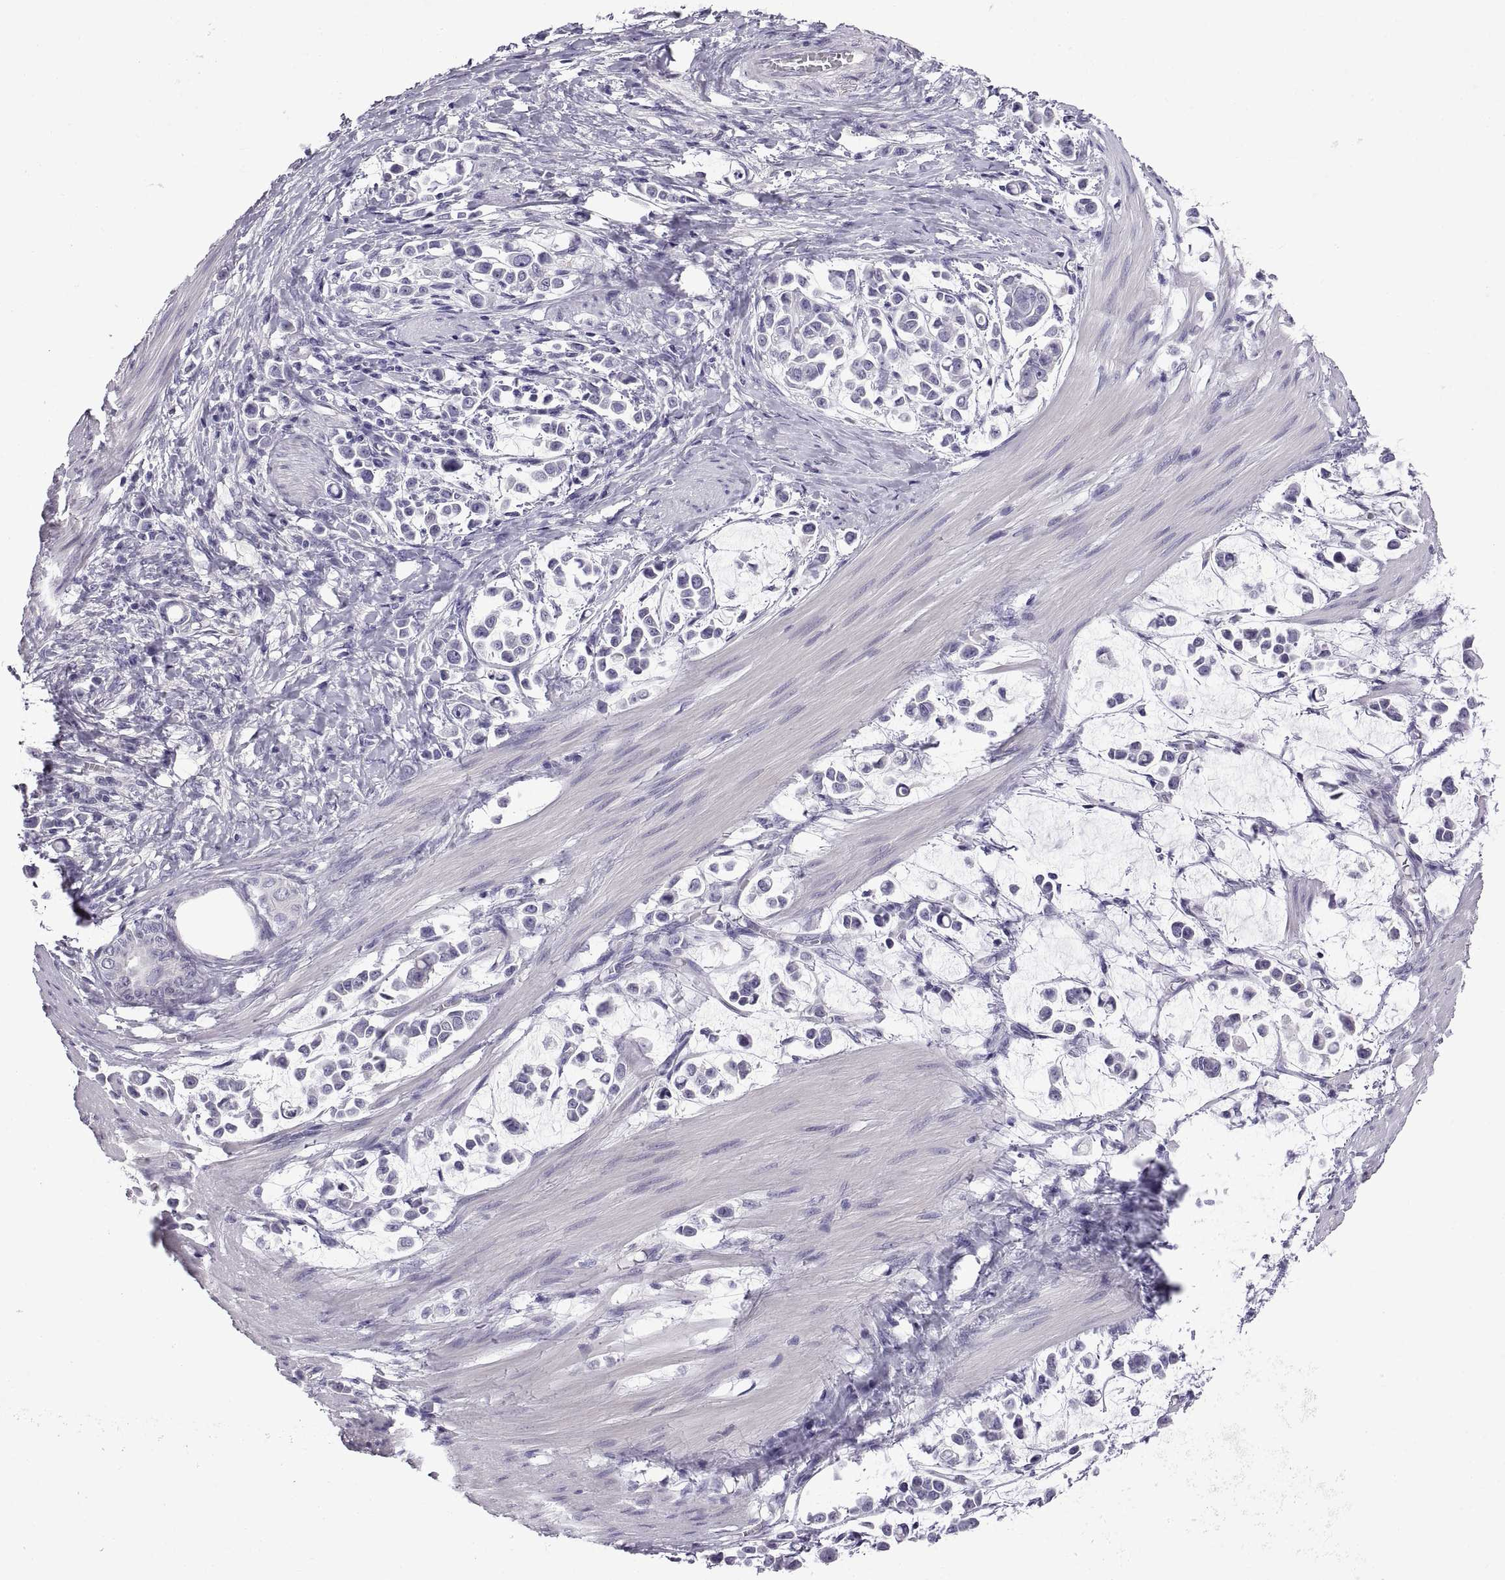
{"staining": {"intensity": "negative", "quantity": "none", "location": "none"}, "tissue": "stomach cancer", "cell_type": "Tumor cells", "image_type": "cancer", "snomed": [{"axis": "morphology", "description": "Adenocarcinoma, NOS"}, {"axis": "topography", "description": "Stomach"}], "caption": "Tumor cells are negative for protein expression in human stomach cancer.", "gene": "SPDYE1", "patient": {"sex": "male", "age": 82}}